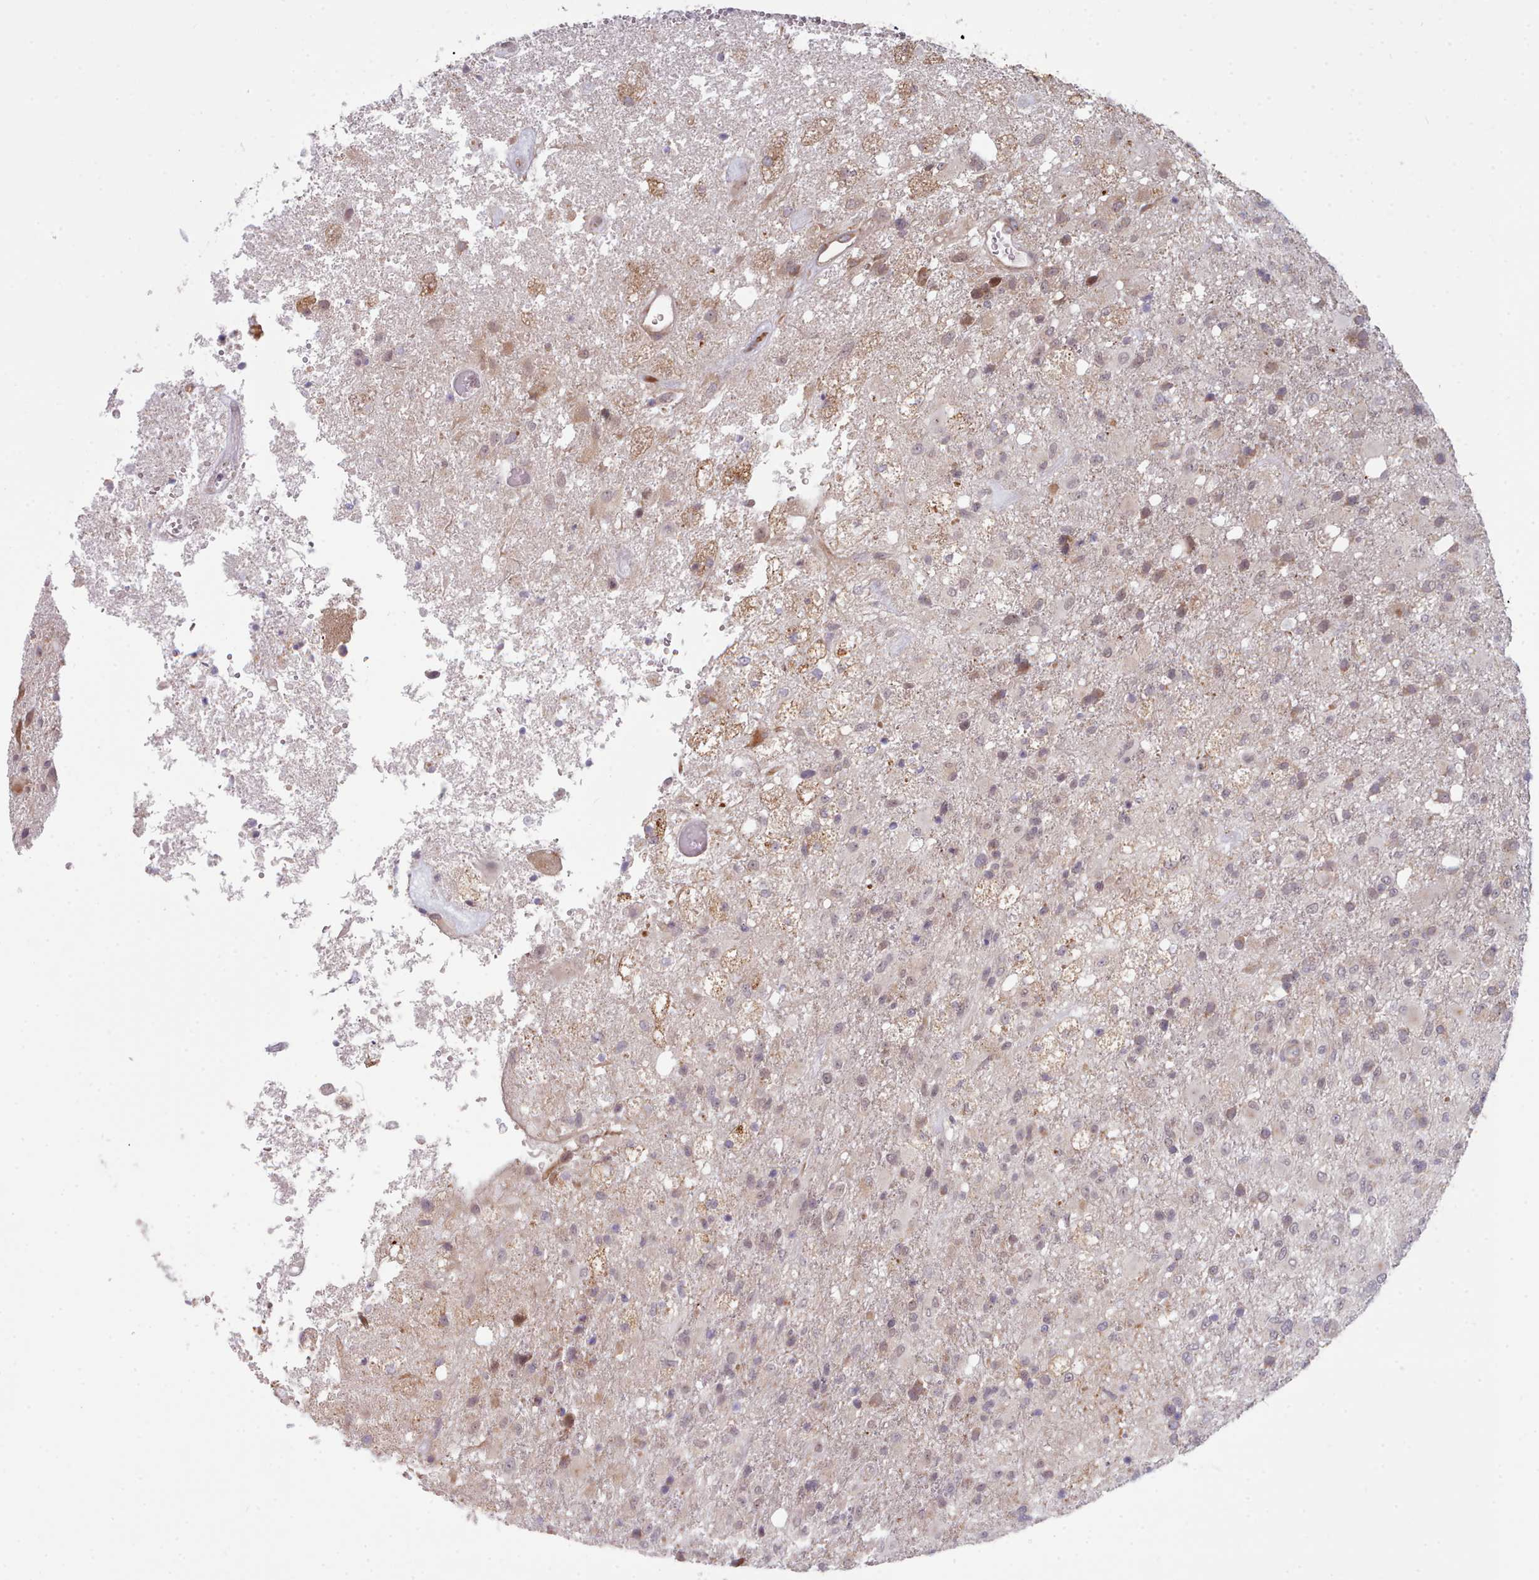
{"staining": {"intensity": "weak", "quantity": "<25%", "location": "cytoplasmic/membranous"}, "tissue": "glioma", "cell_type": "Tumor cells", "image_type": "cancer", "snomed": [{"axis": "morphology", "description": "Glioma, malignant, High grade"}, {"axis": "topography", "description": "Brain"}], "caption": "Immunohistochemical staining of malignant glioma (high-grade) exhibits no significant staining in tumor cells.", "gene": "TRIM26", "patient": {"sex": "female", "age": 74}}